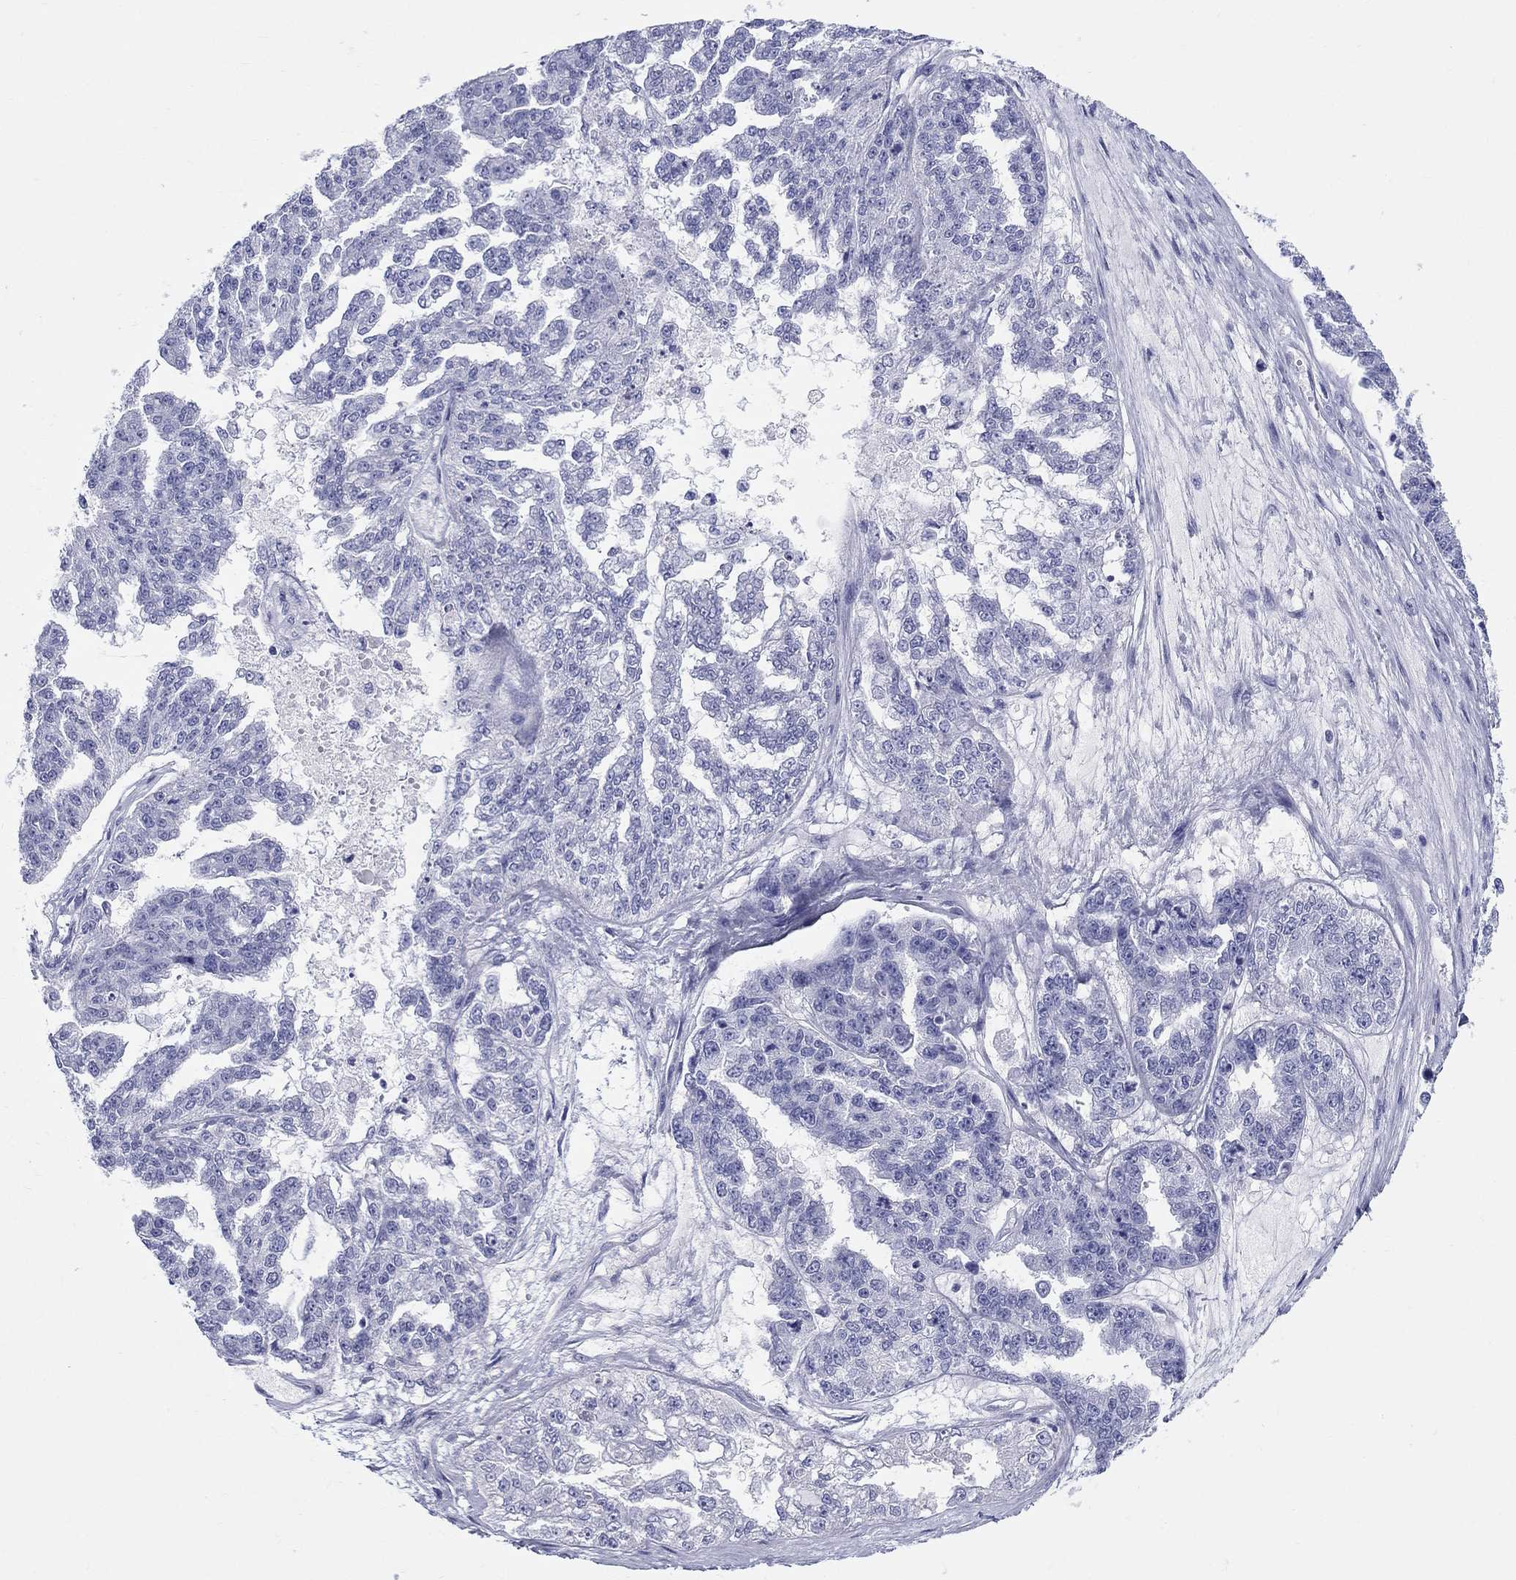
{"staining": {"intensity": "negative", "quantity": "none", "location": "none"}, "tissue": "ovarian cancer", "cell_type": "Tumor cells", "image_type": "cancer", "snomed": [{"axis": "morphology", "description": "Cystadenocarcinoma, serous, NOS"}, {"axis": "topography", "description": "Ovary"}], "caption": "Serous cystadenocarcinoma (ovarian) was stained to show a protein in brown. There is no significant staining in tumor cells.", "gene": "LAMP5", "patient": {"sex": "female", "age": 58}}